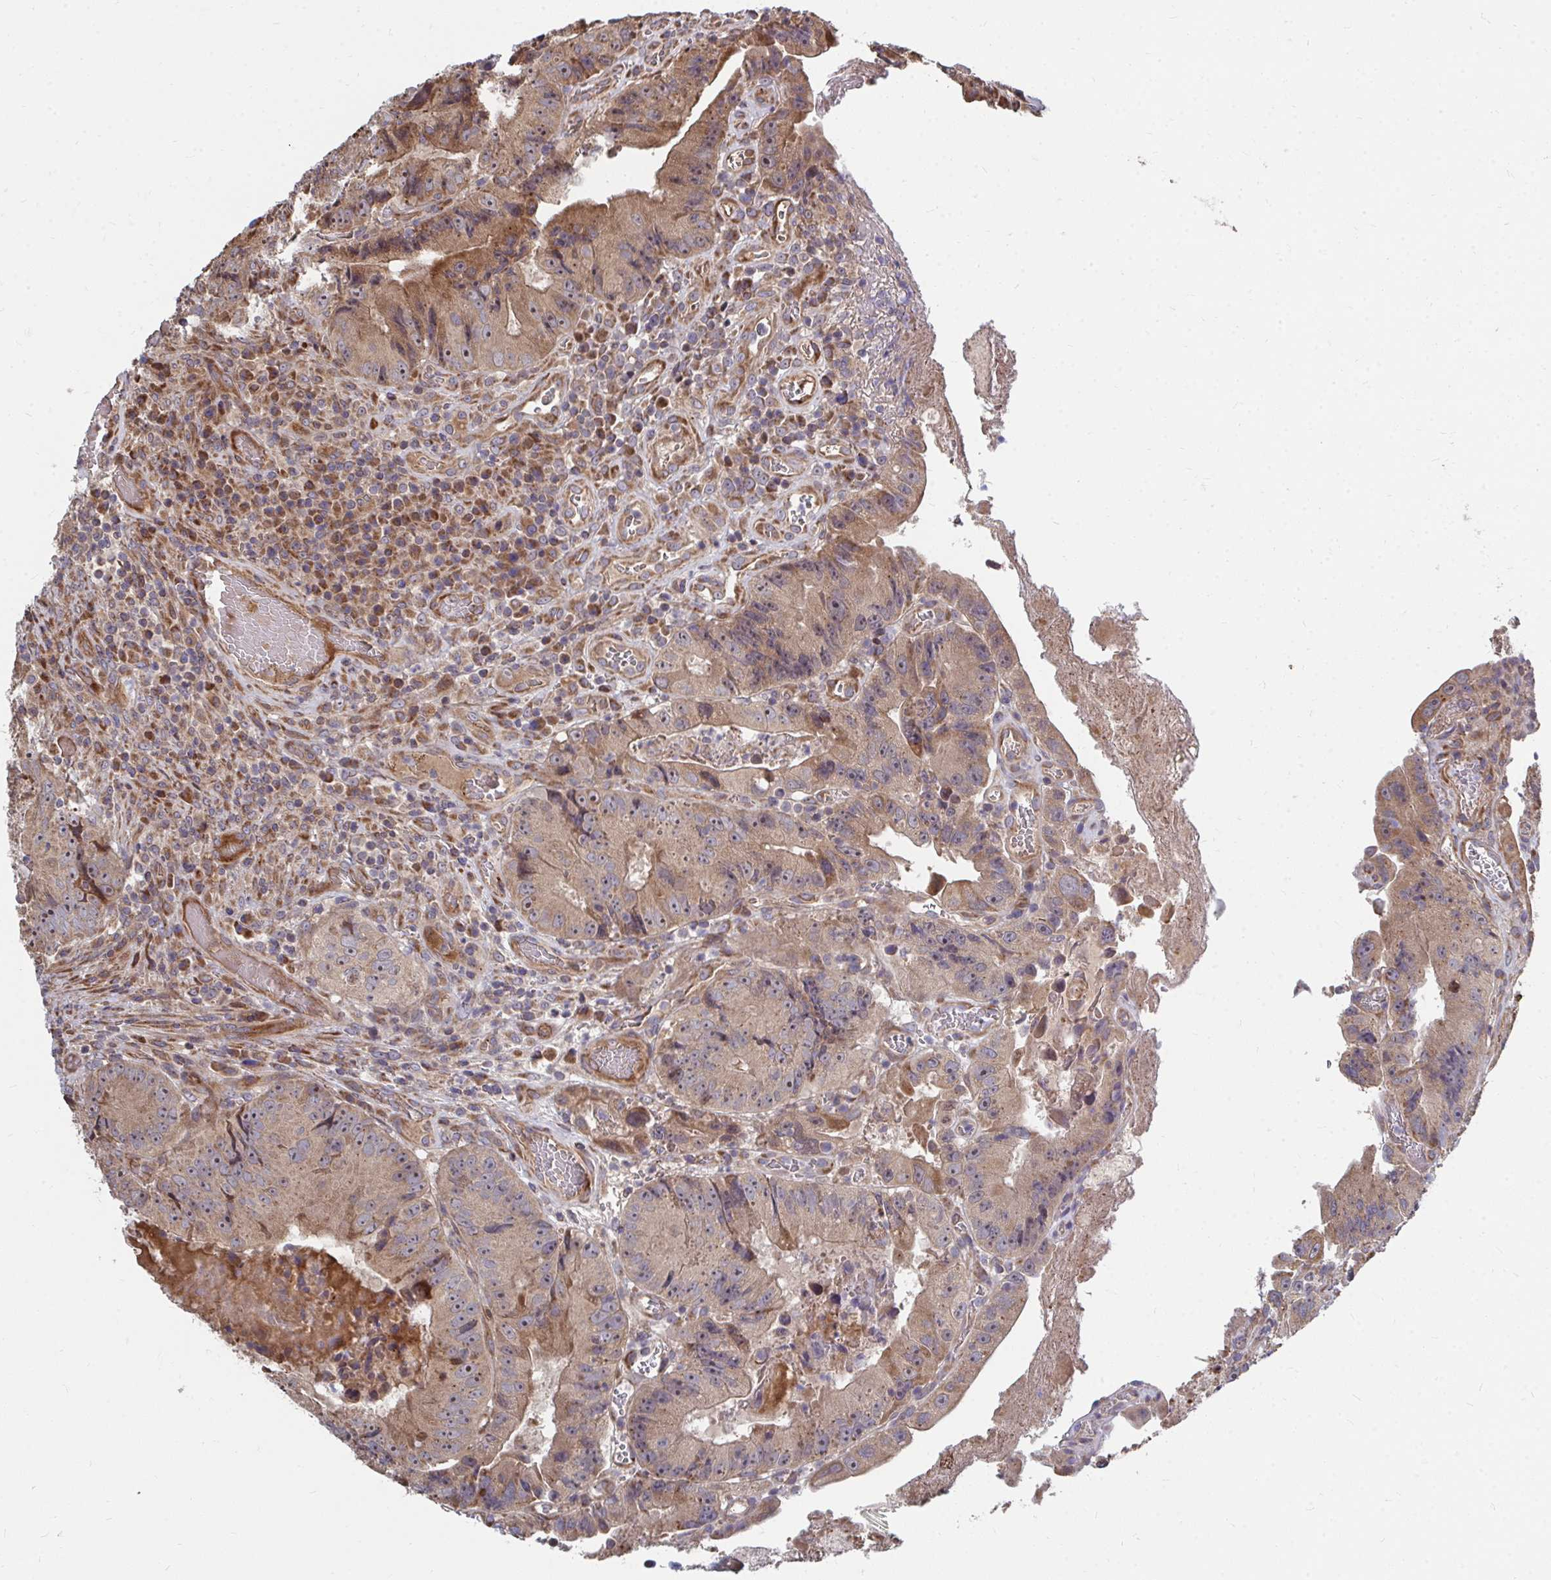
{"staining": {"intensity": "moderate", "quantity": ">75%", "location": "cytoplasmic/membranous,nuclear"}, "tissue": "colorectal cancer", "cell_type": "Tumor cells", "image_type": "cancer", "snomed": [{"axis": "morphology", "description": "Adenocarcinoma, NOS"}, {"axis": "topography", "description": "Colon"}], "caption": "Immunohistochemistry (IHC) image of neoplastic tissue: adenocarcinoma (colorectal) stained using immunohistochemistry demonstrates medium levels of moderate protein expression localized specifically in the cytoplasmic/membranous and nuclear of tumor cells, appearing as a cytoplasmic/membranous and nuclear brown color.", "gene": "FAM89A", "patient": {"sex": "female", "age": 86}}